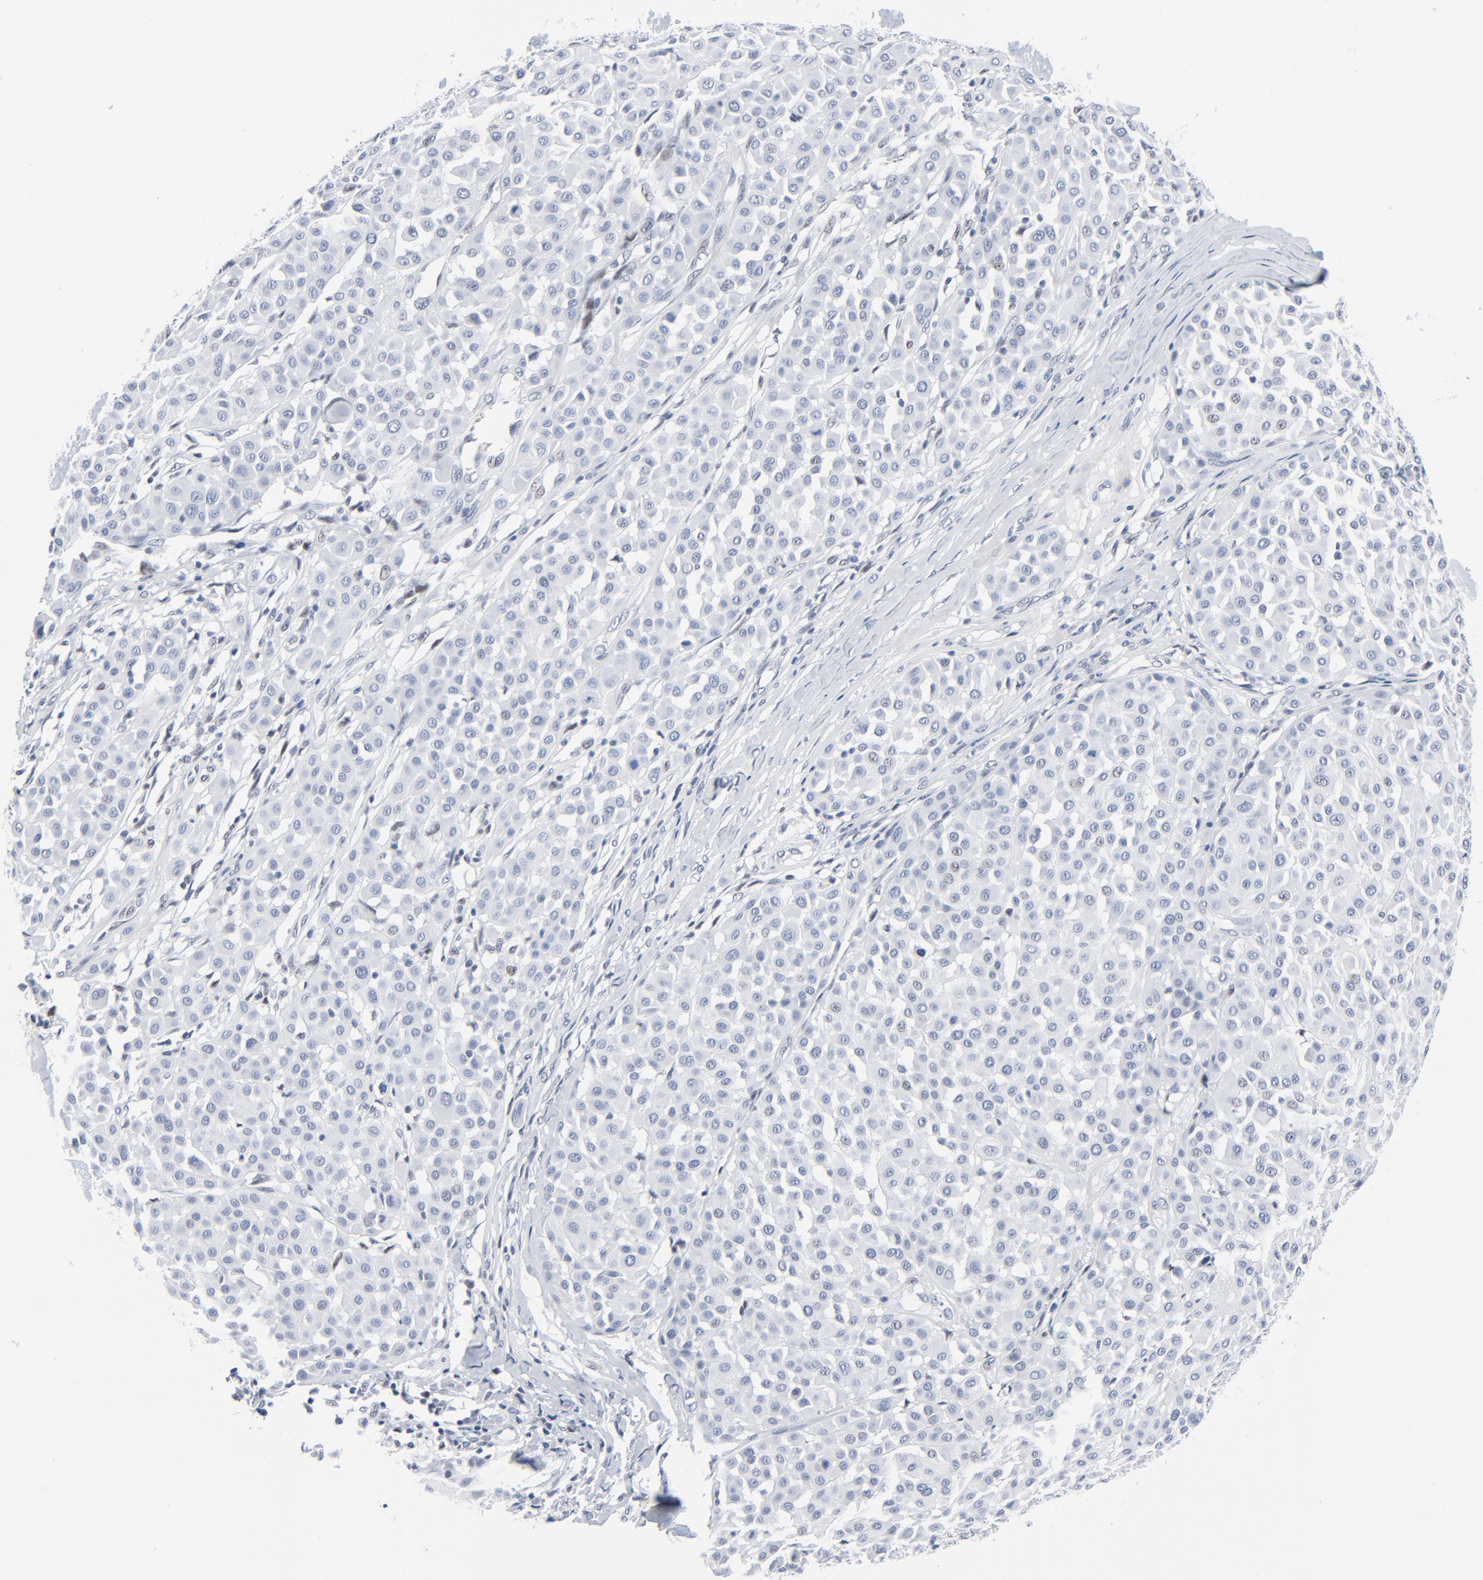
{"staining": {"intensity": "negative", "quantity": "none", "location": "none"}, "tissue": "melanoma", "cell_type": "Tumor cells", "image_type": "cancer", "snomed": [{"axis": "morphology", "description": "Malignant melanoma, Metastatic site"}, {"axis": "topography", "description": "Soft tissue"}], "caption": "A micrograph of malignant melanoma (metastatic site) stained for a protein shows no brown staining in tumor cells.", "gene": "SIRT1", "patient": {"sex": "male", "age": 41}}